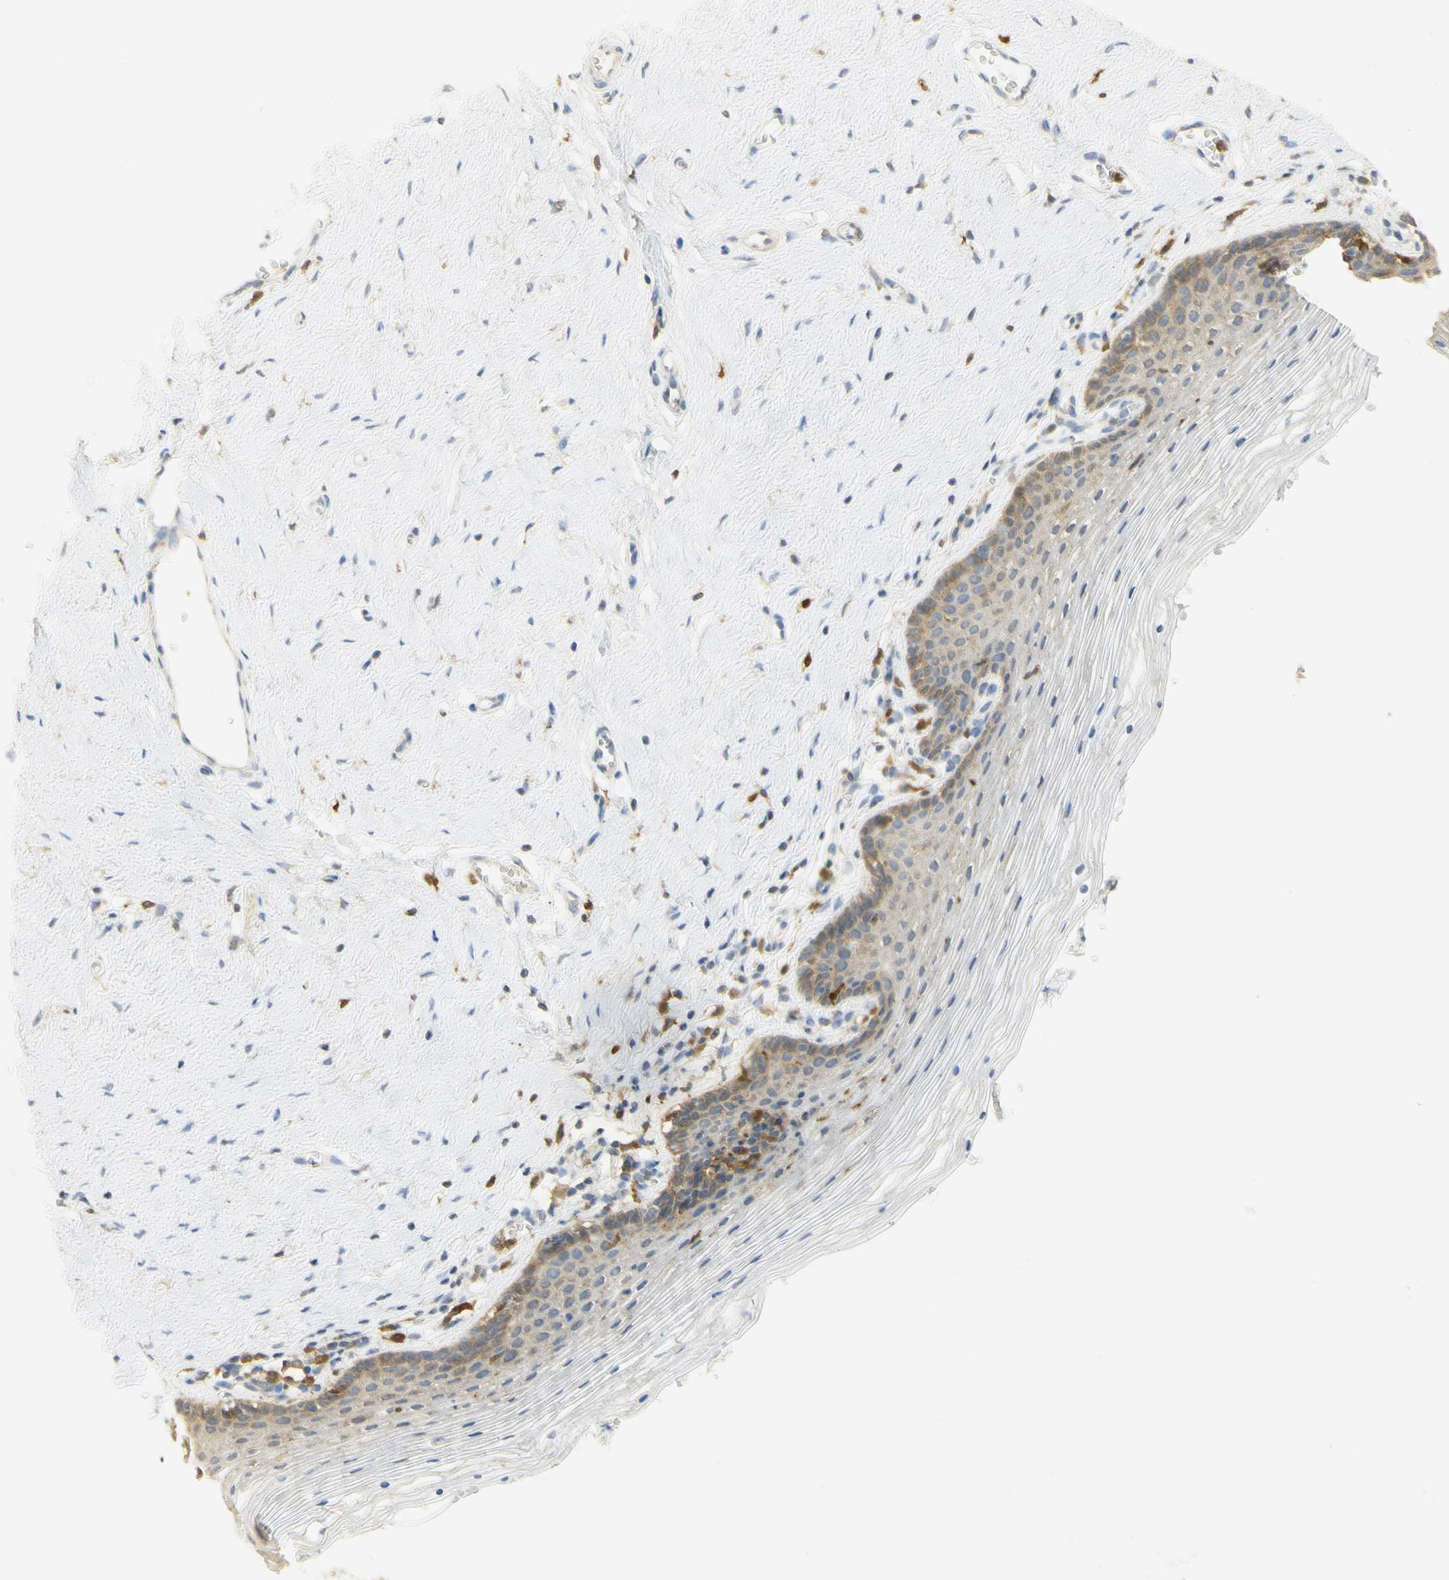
{"staining": {"intensity": "moderate", "quantity": "<25%", "location": "cytoplasmic/membranous"}, "tissue": "vagina", "cell_type": "Squamous epithelial cells", "image_type": "normal", "snomed": [{"axis": "morphology", "description": "Normal tissue, NOS"}, {"axis": "topography", "description": "Vagina"}], "caption": "Protein analysis of unremarkable vagina displays moderate cytoplasmic/membranous positivity in about <25% of squamous epithelial cells.", "gene": "PAK1", "patient": {"sex": "female", "age": 32}}